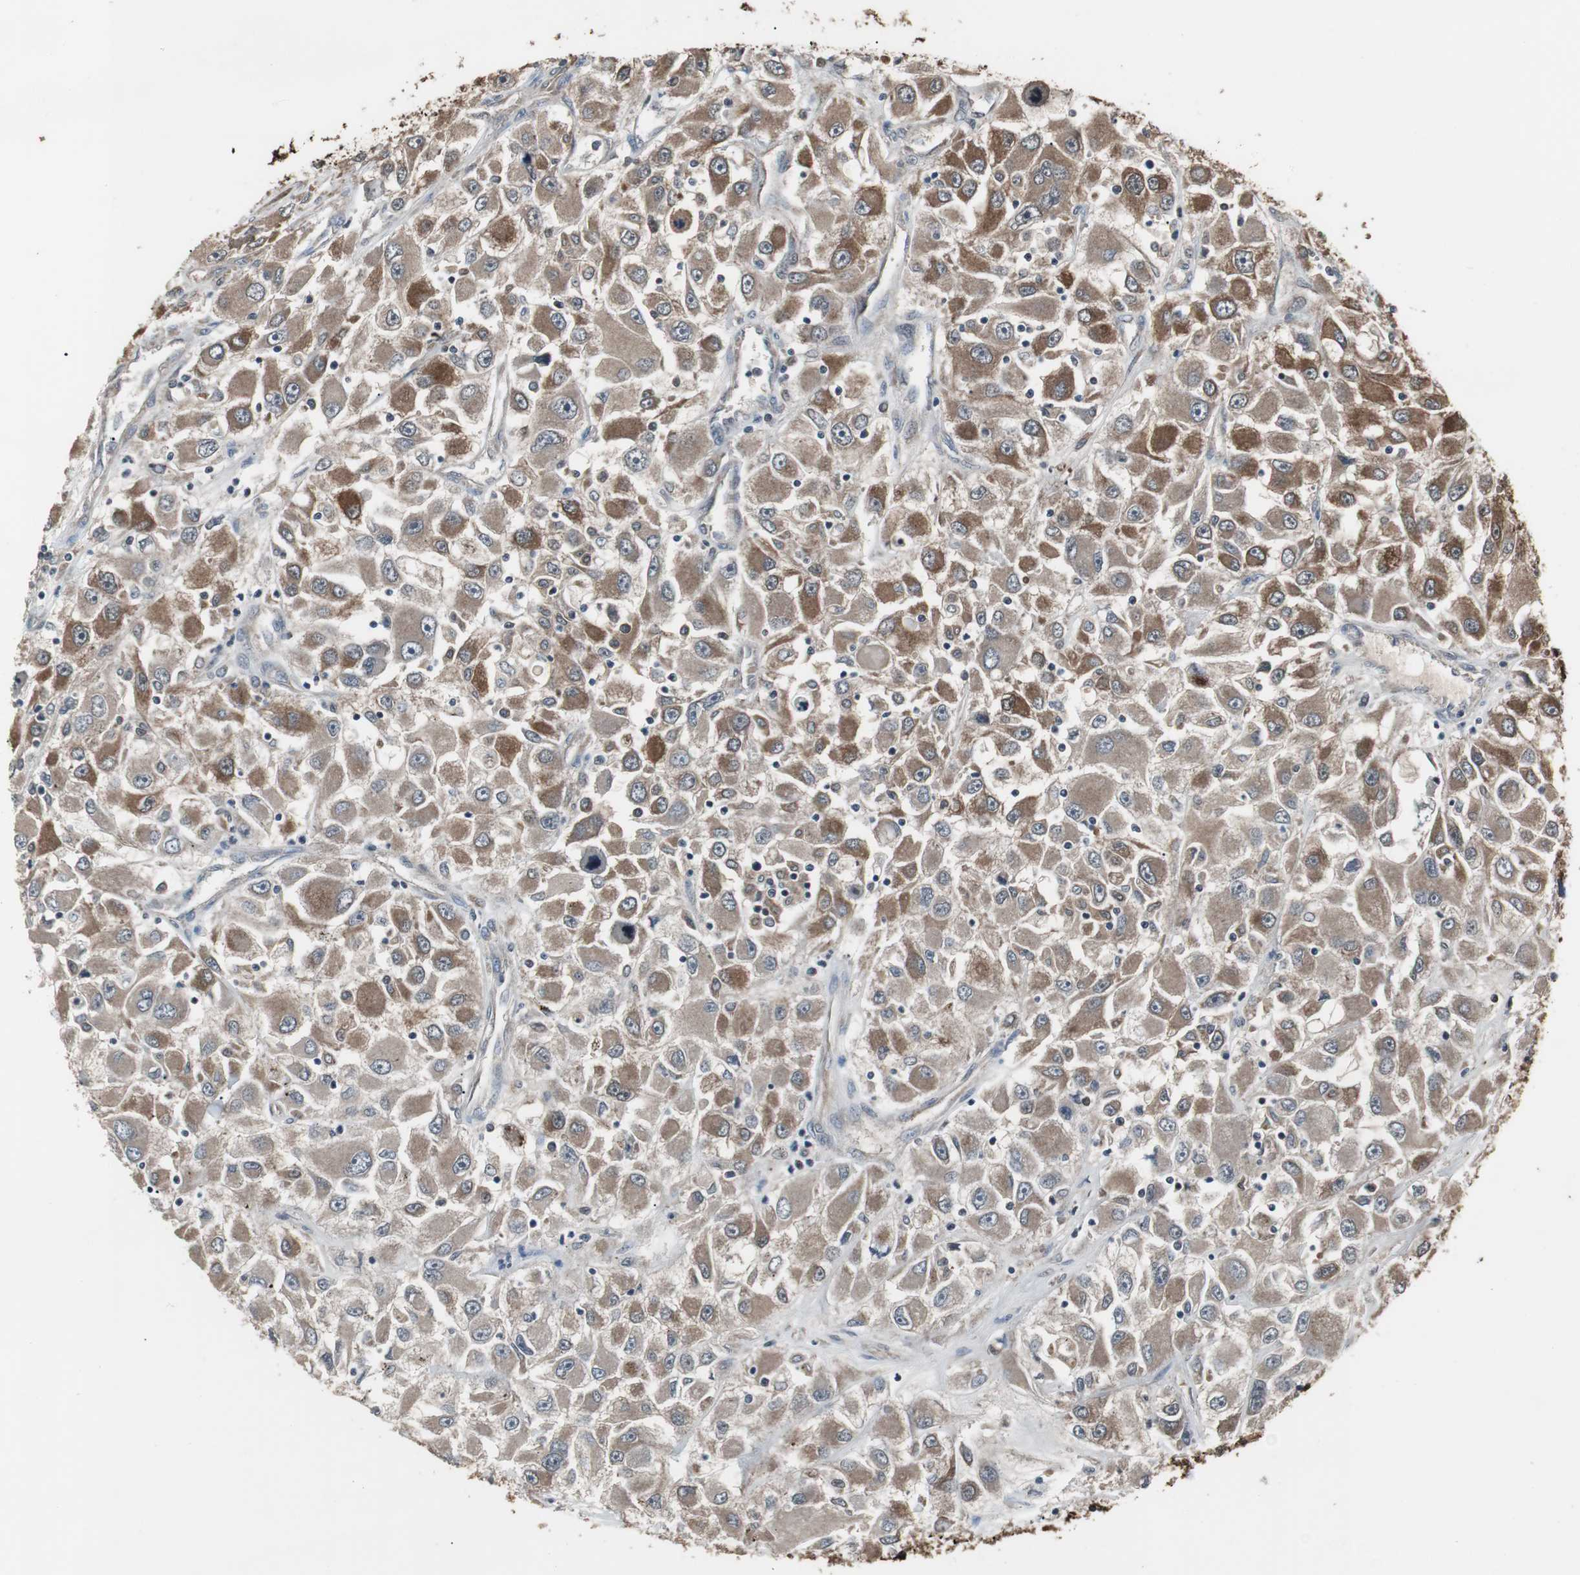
{"staining": {"intensity": "strong", "quantity": ">75%", "location": "cytoplasmic/membranous"}, "tissue": "renal cancer", "cell_type": "Tumor cells", "image_type": "cancer", "snomed": [{"axis": "morphology", "description": "Adenocarcinoma, NOS"}, {"axis": "topography", "description": "Kidney"}], "caption": "Renal cancer was stained to show a protein in brown. There is high levels of strong cytoplasmic/membranous expression in approximately >75% of tumor cells.", "gene": "ZSCAN22", "patient": {"sex": "female", "age": 52}}